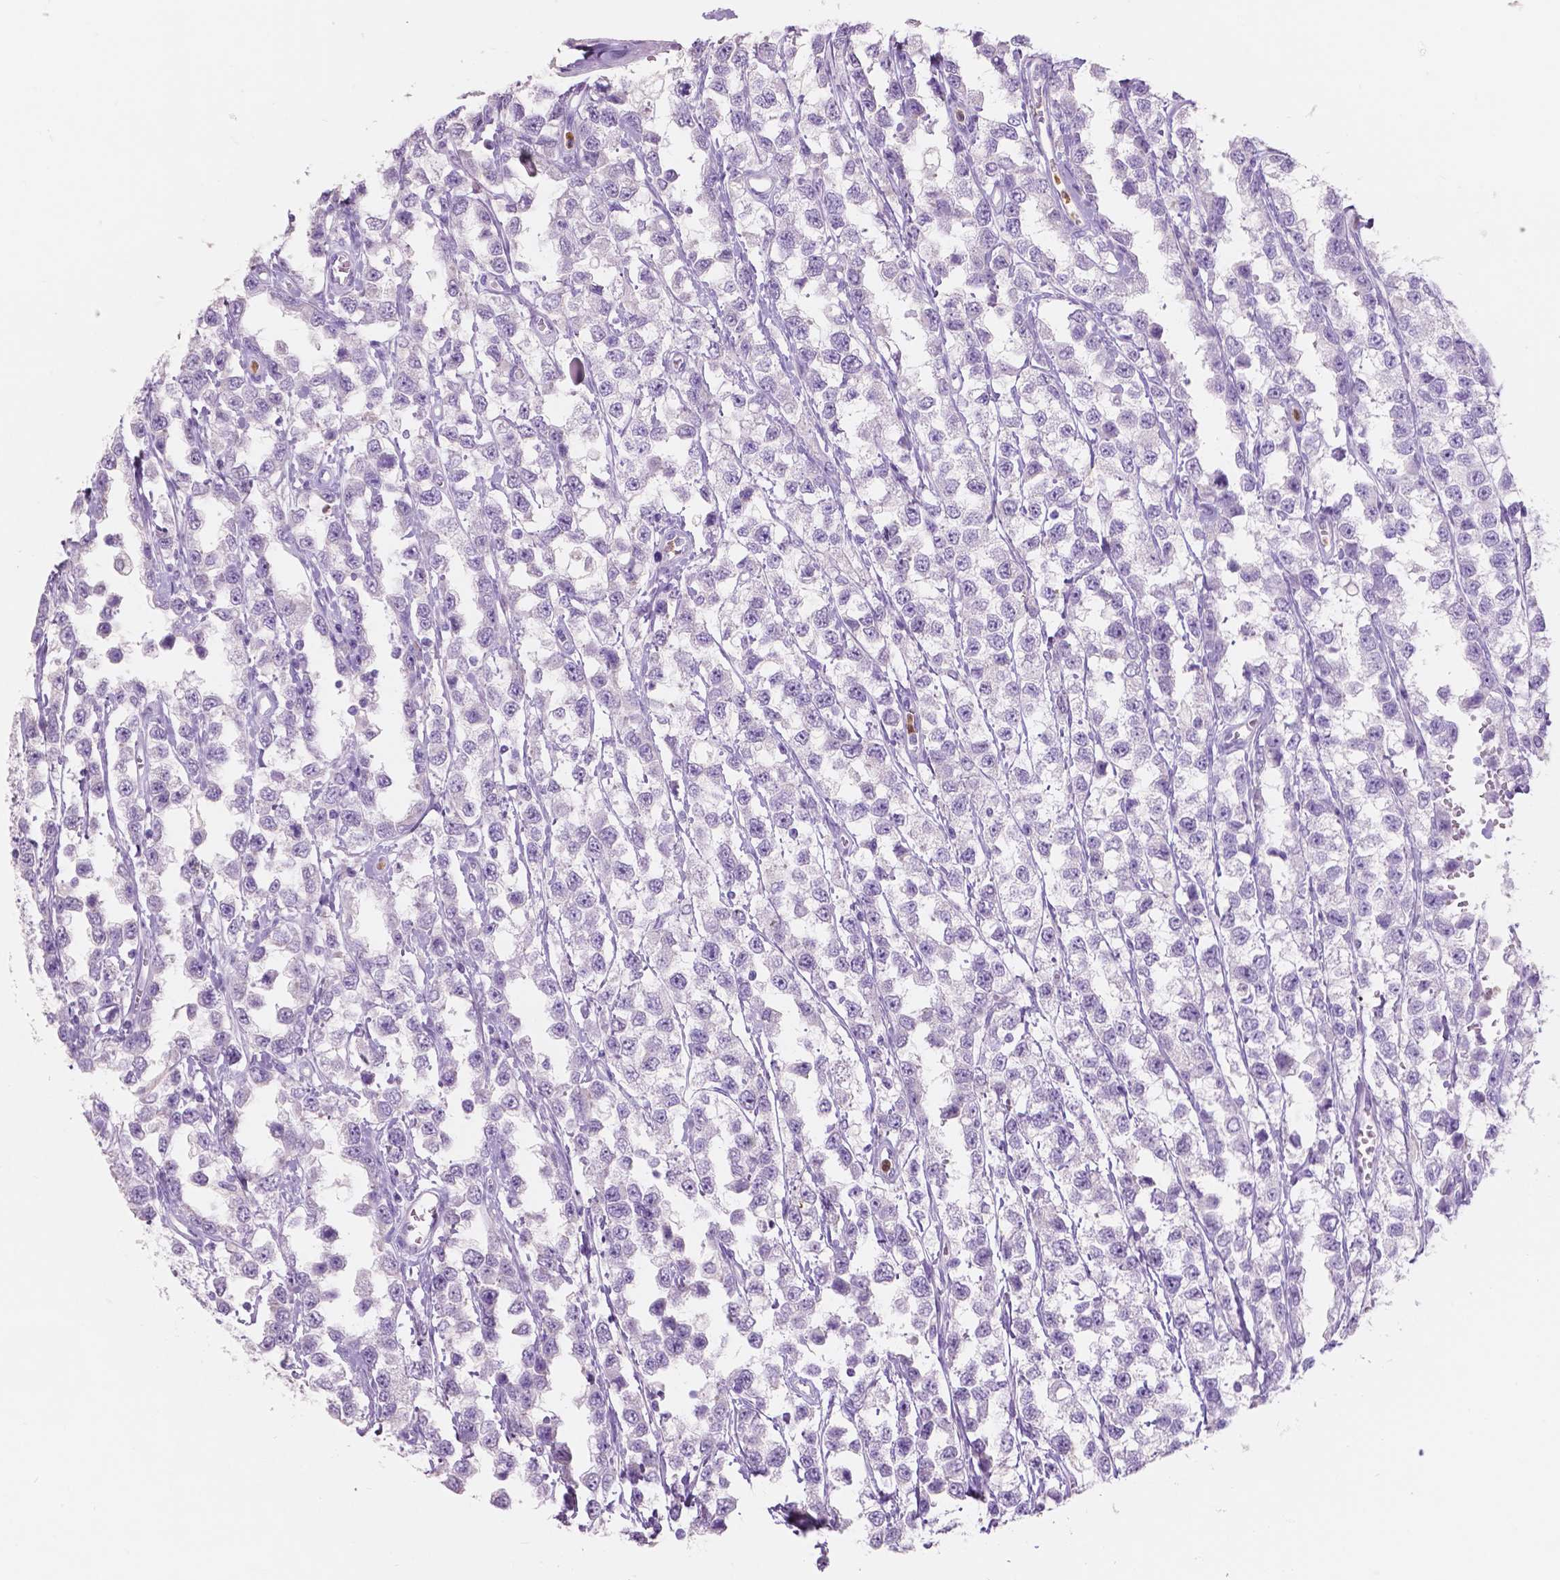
{"staining": {"intensity": "negative", "quantity": "none", "location": "none"}, "tissue": "testis cancer", "cell_type": "Tumor cells", "image_type": "cancer", "snomed": [{"axis": "morphology", "description": "Seminoma, NOS"}, {"axis": "topography", "description": "Testis"}], "caption": "DAB immunohistochemical staining of human testis seminoma demonstrates no significant positivity in tumor cells. (Immunohistochemistry, brightfield microscopy, high magnification).", "gene": "CUZD1", "patient": {"sex": "male", "age": 34}}